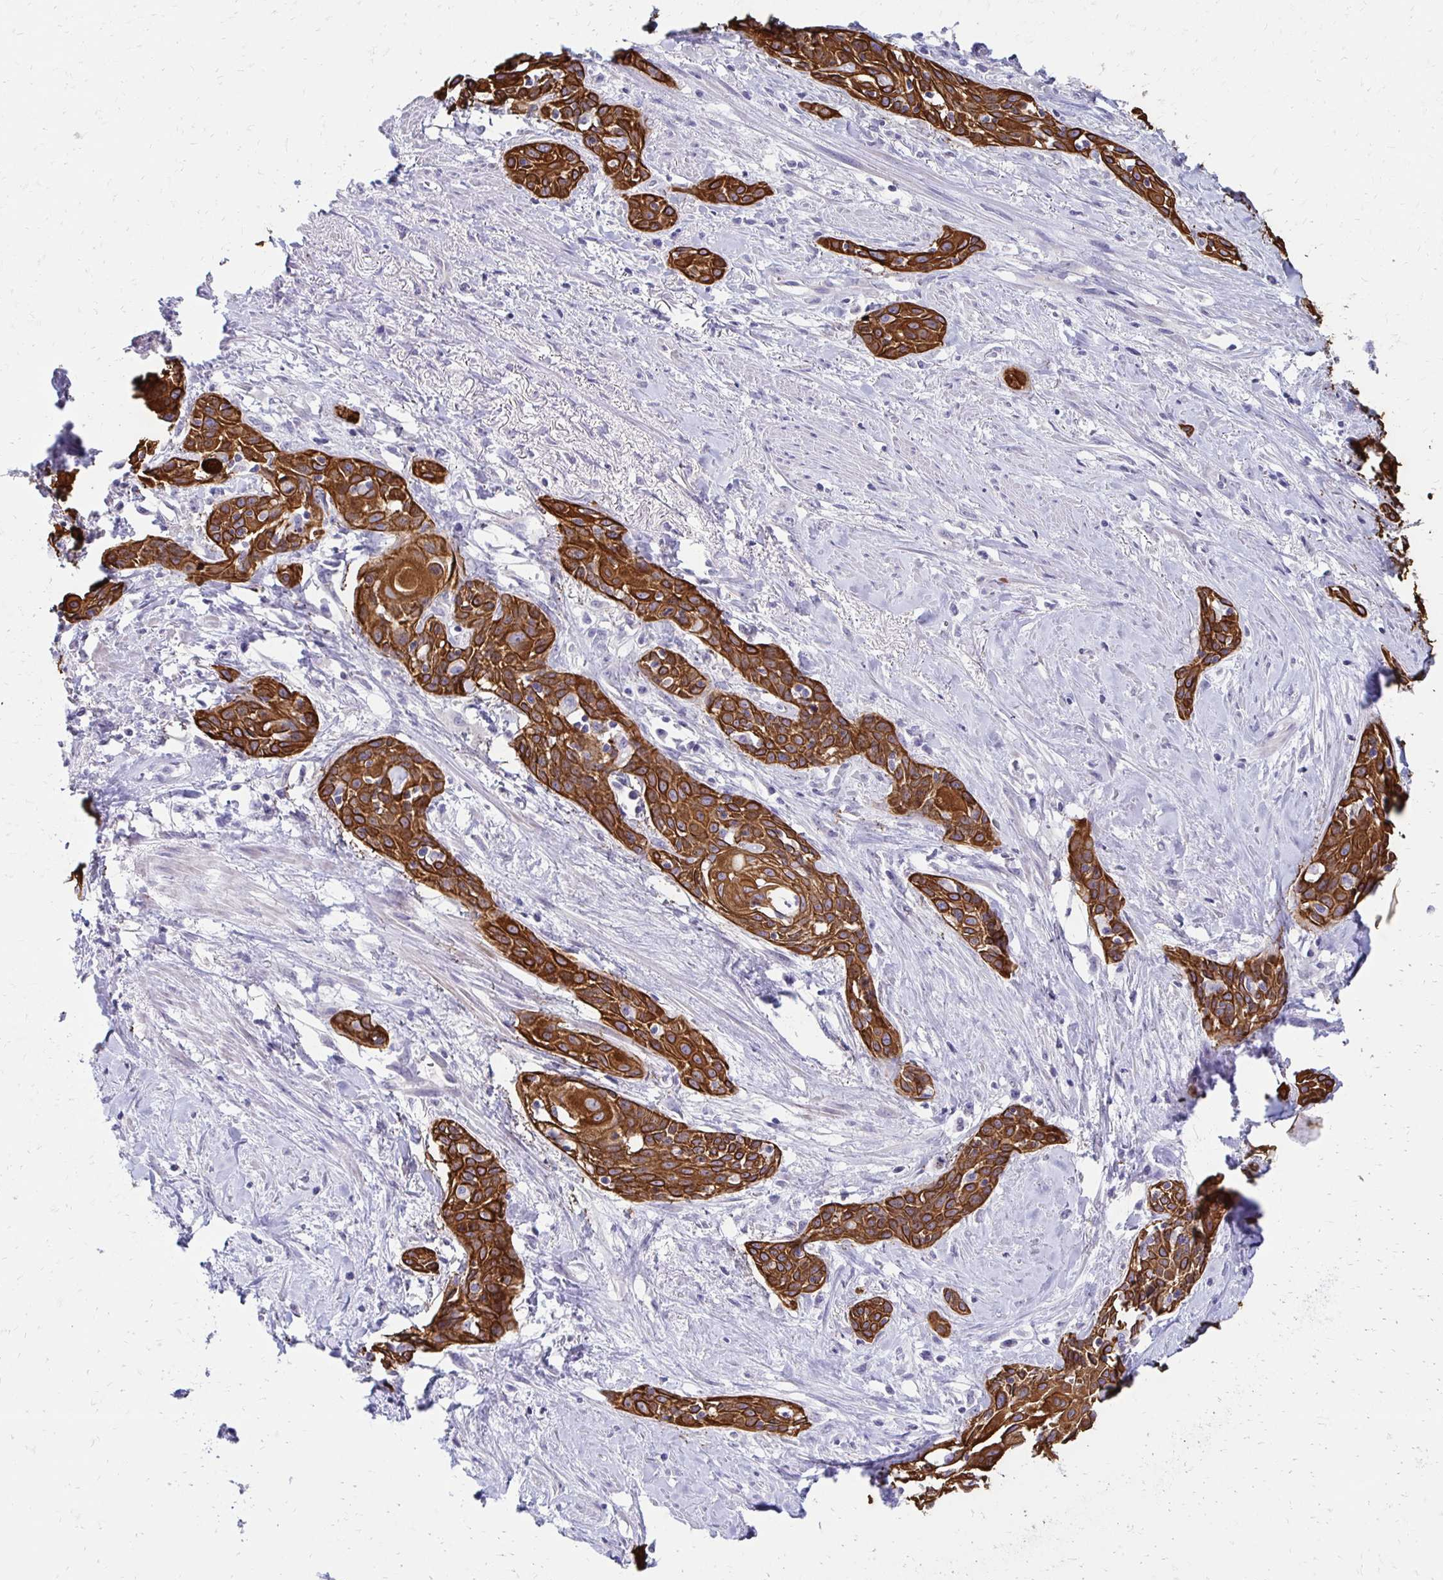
{"staining": {"intensity": "strong", "quantity": ">75%", "location": "cytoplasmic/membranous"}, "tissue": "skin cancer", "cell_type": "Tumor cells", "image_type": "cancer", "snomed": [{"axis": "morphology", "description": "Squamous cell carcinoma, NOS"}, {"axis": "topography", "description": "Skin"}, {"axis": "topography", "description": "Anal"}], "caption": "Skin squamous cell carcinoma stained for a protein (brown) shows strong cytoplasmic/membranous positive positivity in approximately >75% of tumor cells.", "gene": "C1QTNF2", "patient": {"sex": "male", "age": 64}}